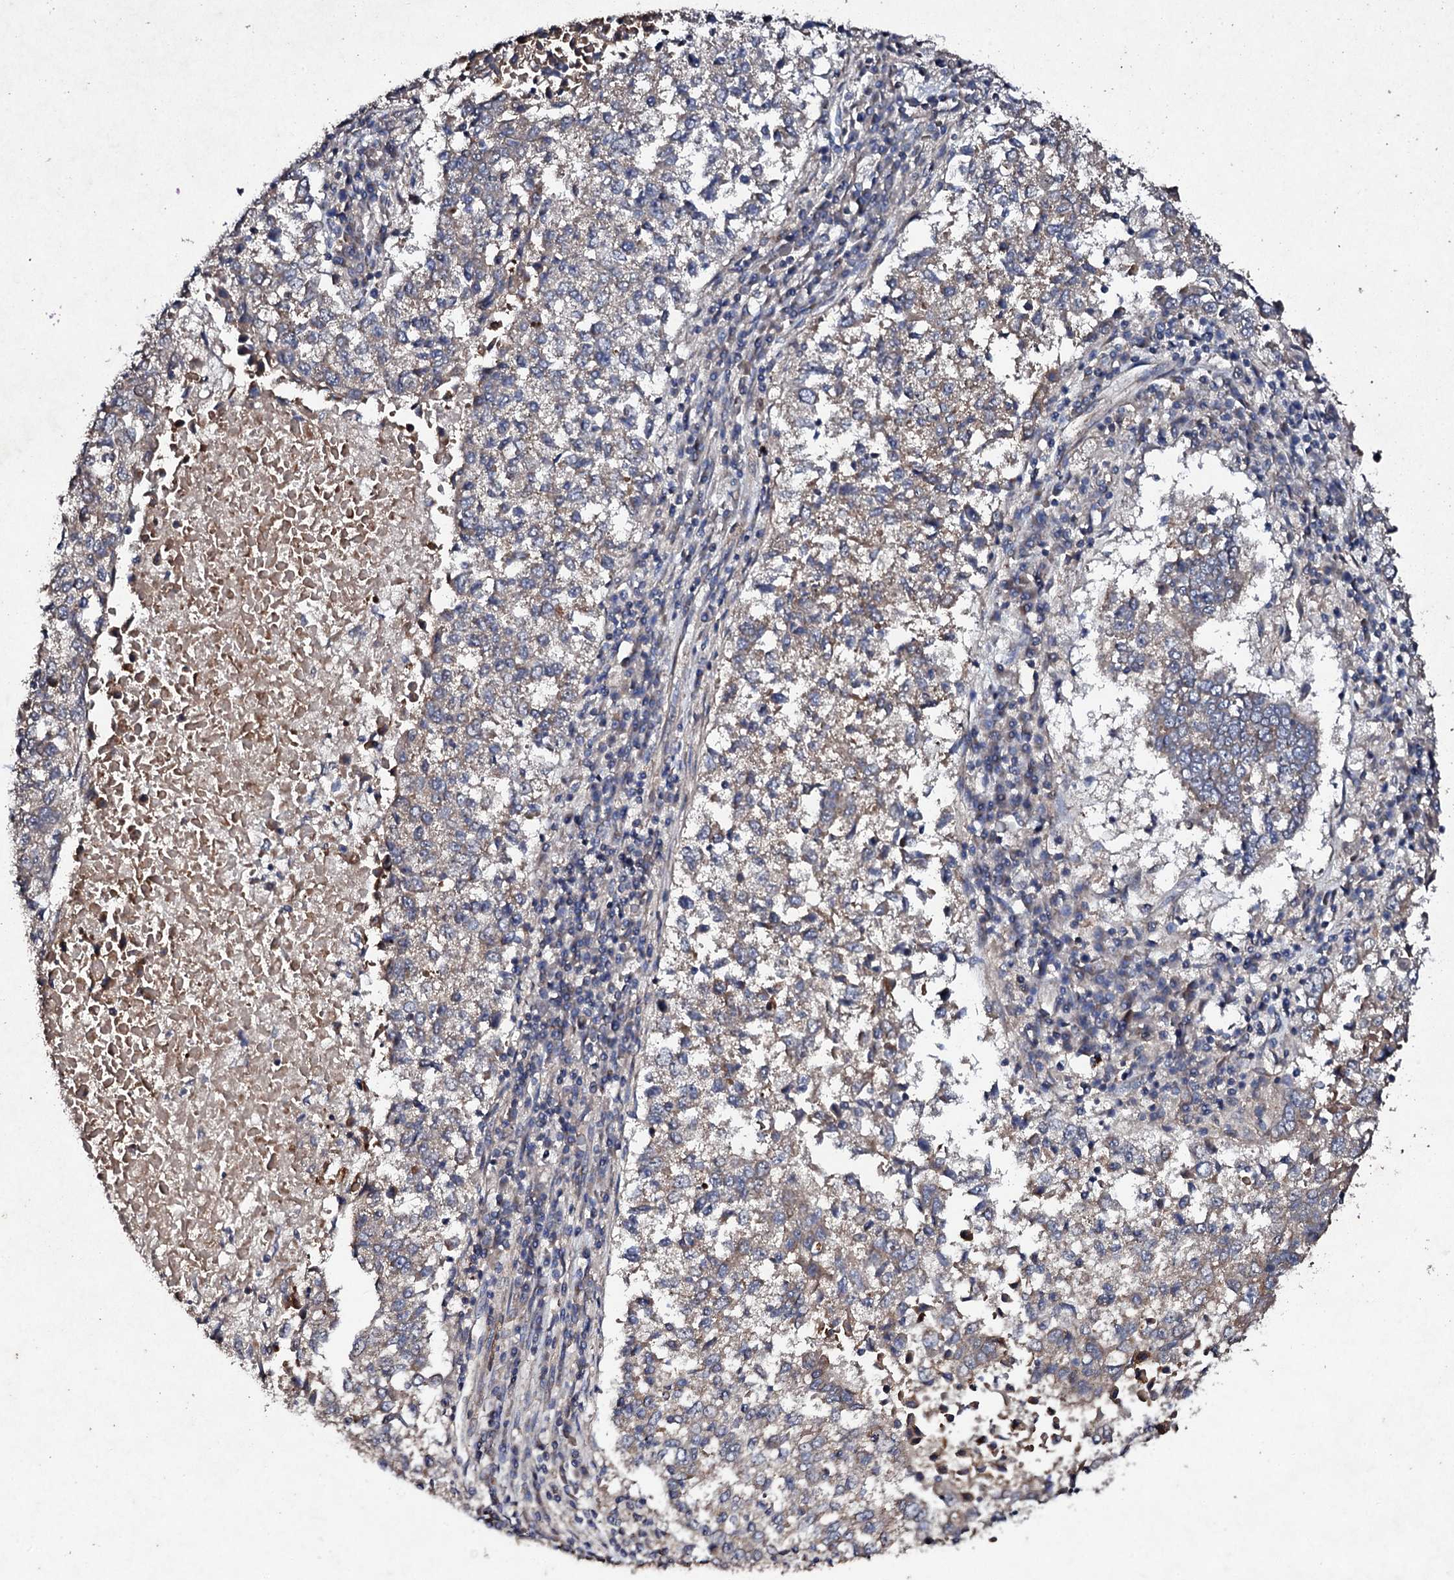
{"staining": {"intensity": "weak", "quantity": "<25%", "location": "cytoplasmic/membranous"}, "tissue": "lung cancer", "cell_type": "Tumor cells", "image_type": "cancer", "snomed": [{"axis": "morphology", "description": "Squamous cell carcinoma, NOS"}, {"axis": "topography", "description": "Lung"}], "caption": "Lung cancer was stained to show a protein in brown. There is no significant positivity in tumor cells.", "gene": "MOCOS", "patient": {"sex": "male", "age": 73}}